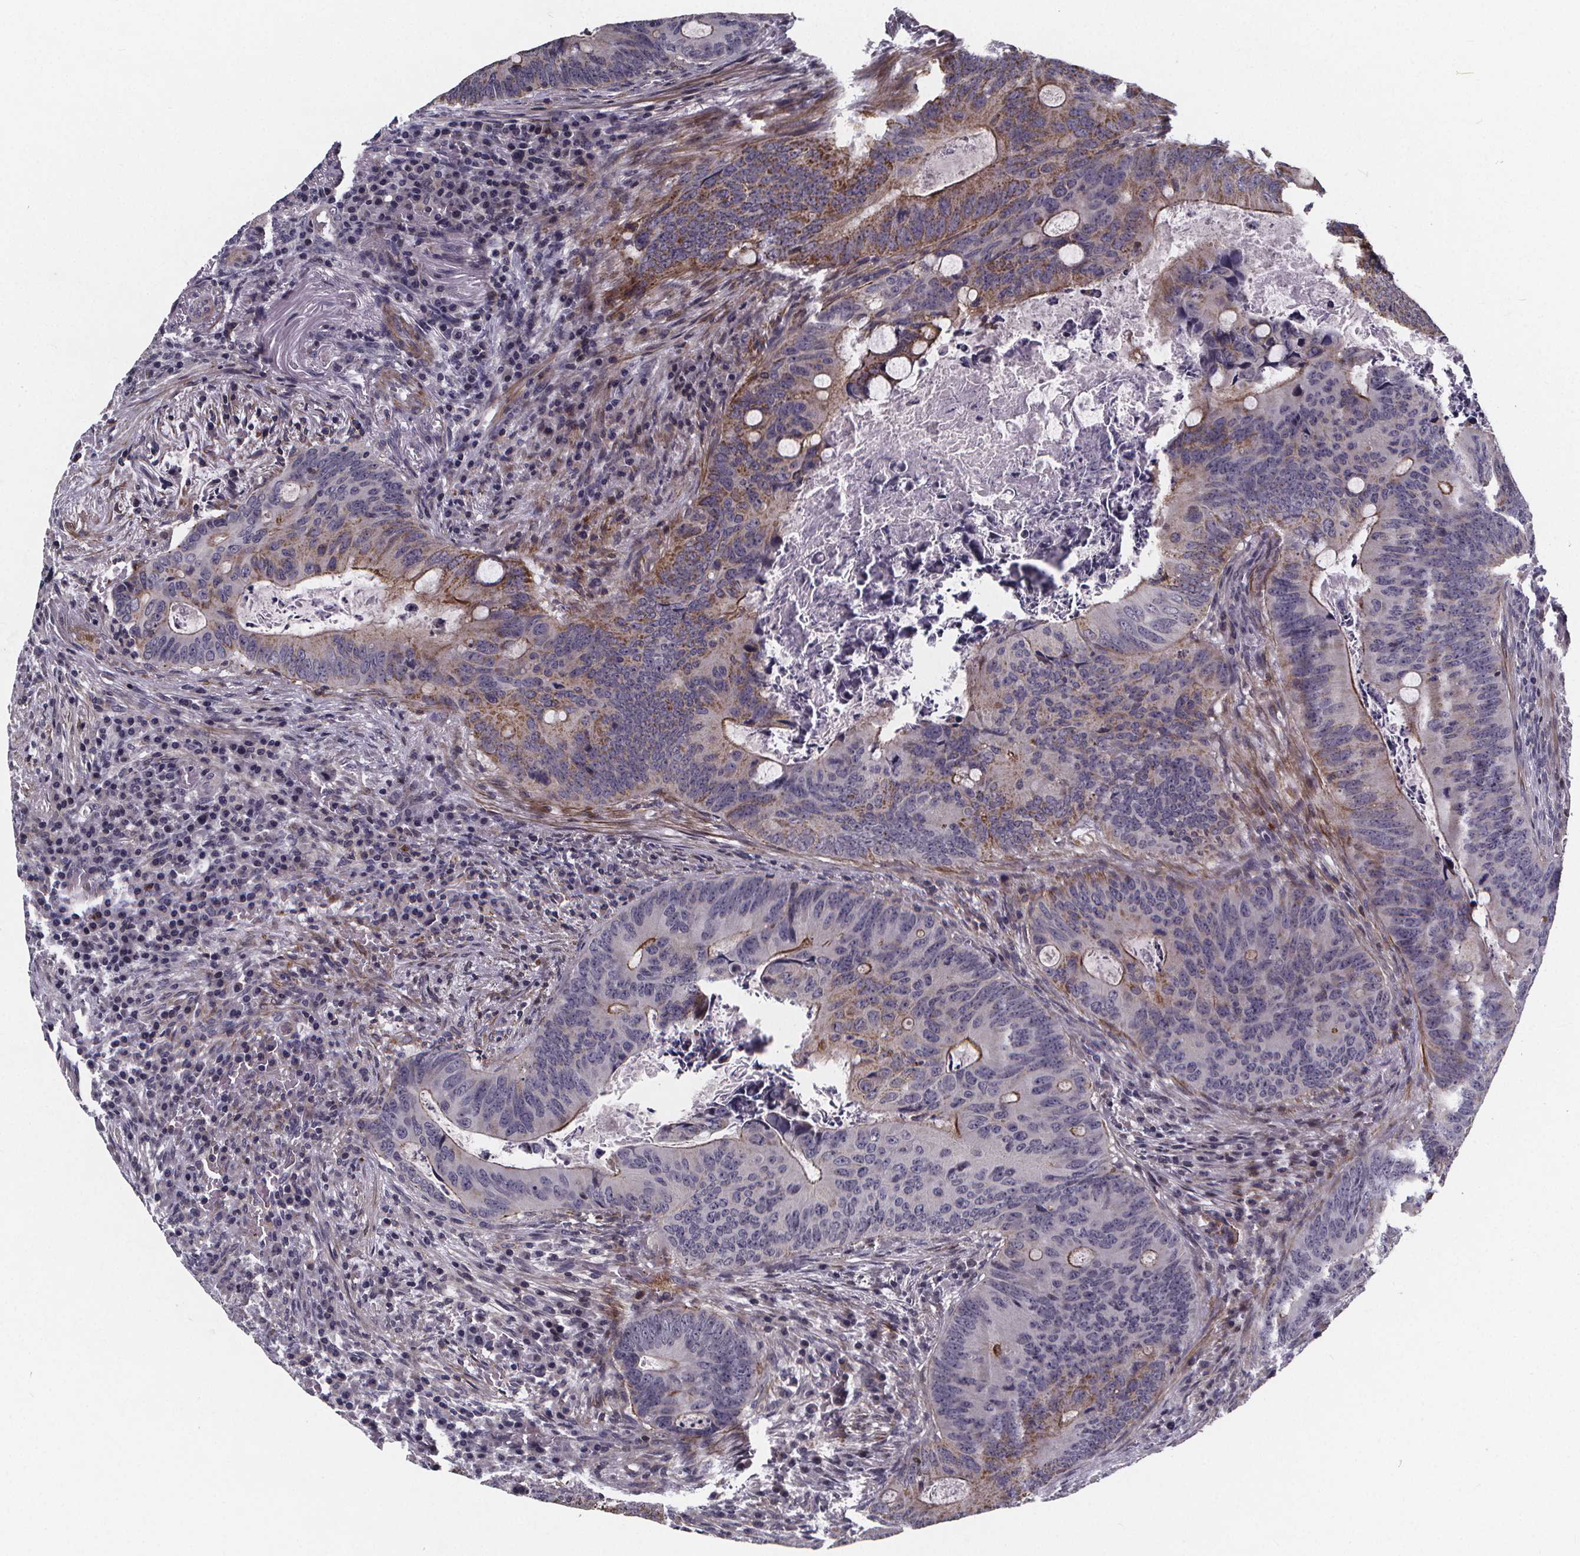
{"staining": {"intensity": "moderate", "quantity": "<25%", "location": "cytoplasmic/membranous"}, "tissue": "colorectal cancer", "cell_type": "Tumor cells", "image_type": "cancer", "snomed": [{"axis": "morphology", "description": "Adenocarcinoma, NOS"}, {"axis": "topography", "description": "Colon"}], "caption": "Human adenocarcinoma (colorectal) stained with a protein marker reveals moderate staining in tumor cells.", "gene": "FBXW2", "patient": {"sex": "female", "age": 74}}